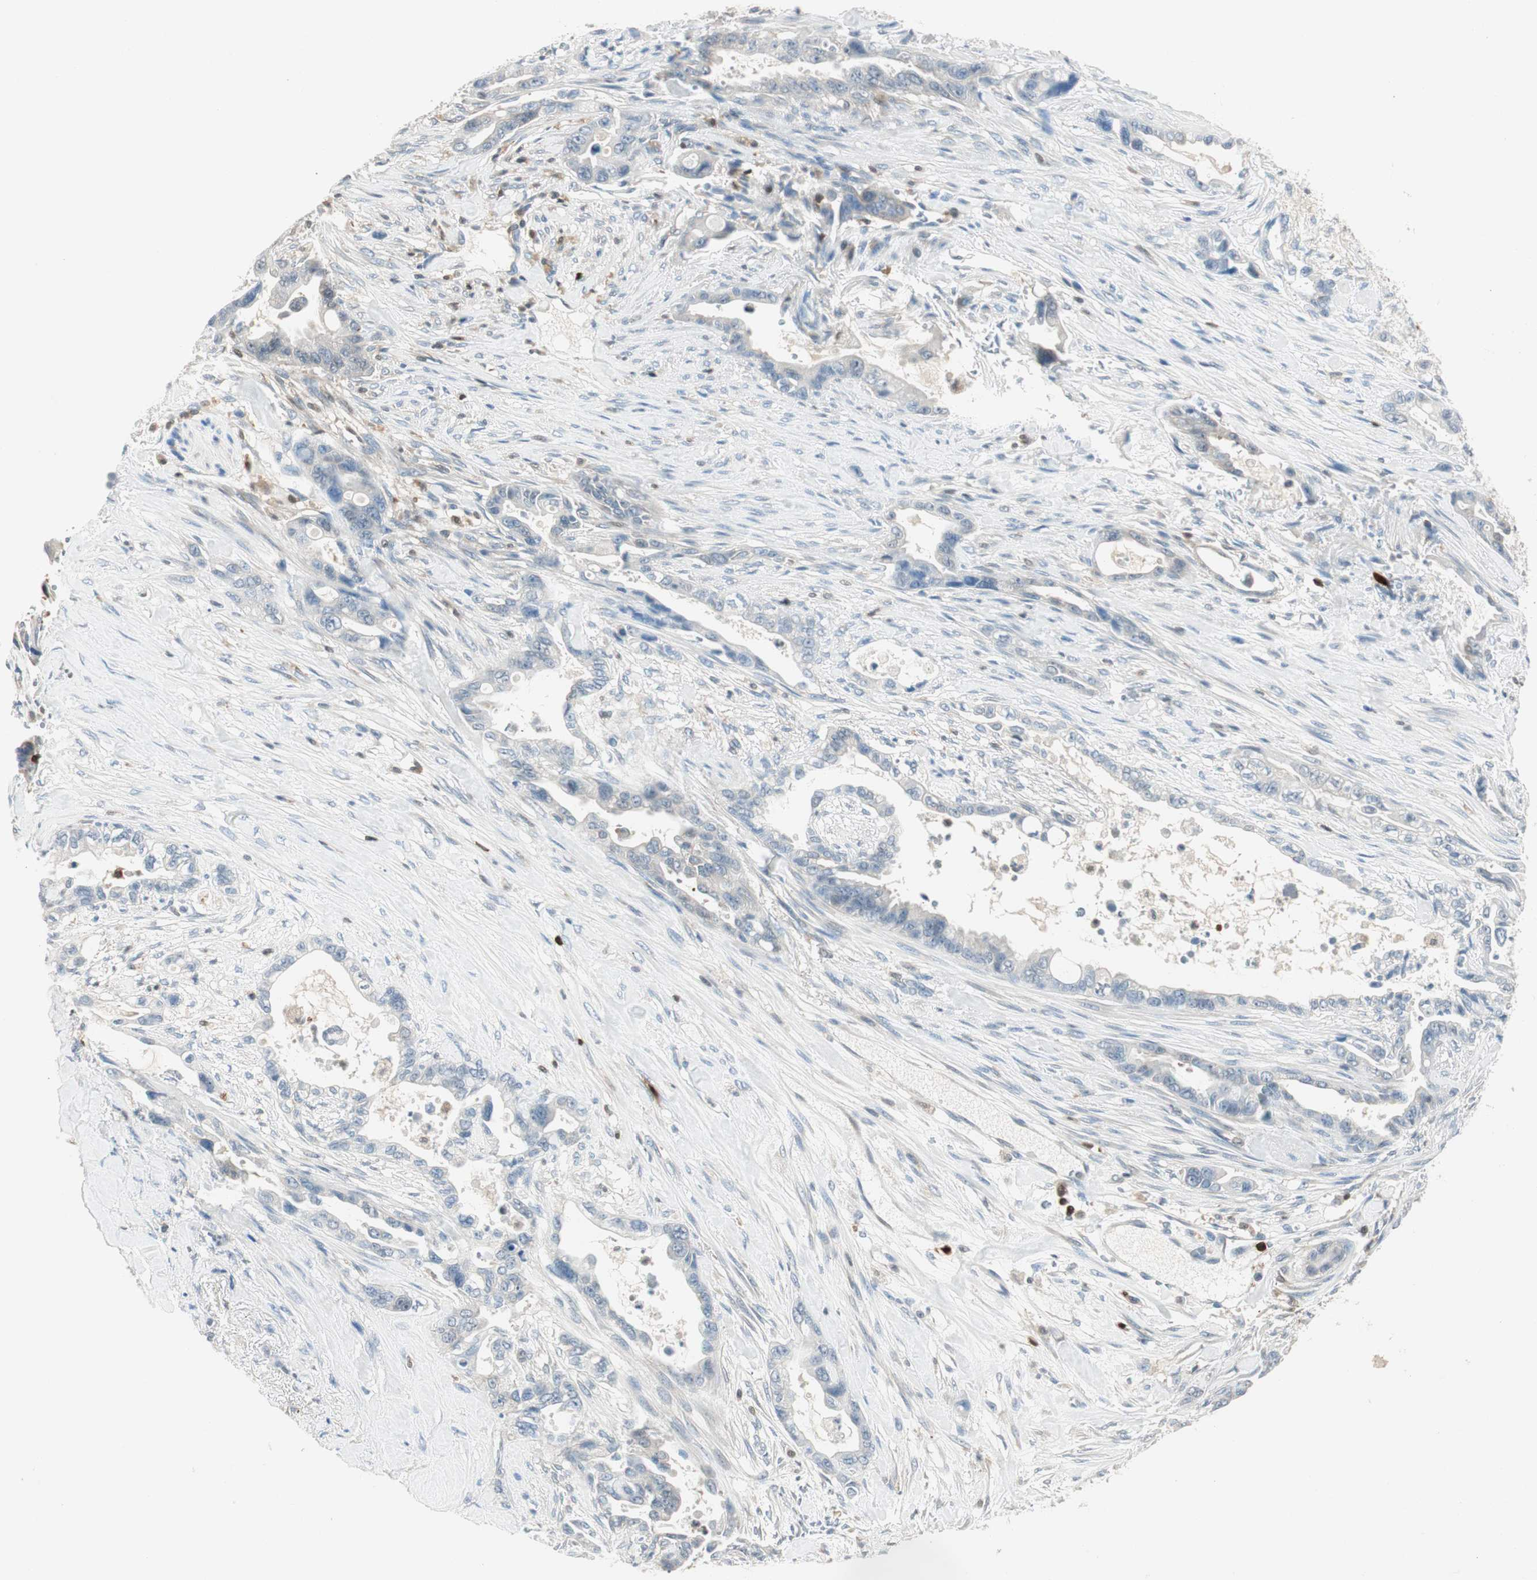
{"staining": {"intensity": "negative", "quantity": "none", "location": "none"}, "tissue": "pancreatic cancer", "cell_type": "Tumor cells", "image_type": "cancer", "snomed": [{"axis": "morphology", "description": "Adenocarcinoma, NOS"}, {"axis": "topography", "description": "Pancreas"}], "caption": "A high-resolution histopathology image shows immunohistochemistry (IHC) staining of adenocarcinoma (pancreatic), which demonstrates no significant expression in tumor cells. The staining was performed using DAB to visualize the protein expression in brown, while the nuclei were stained in blue with hematoxylin (Magnification: 20x).", "gene": "COTL1", "patient": {"sex": "male", "age": 70}}